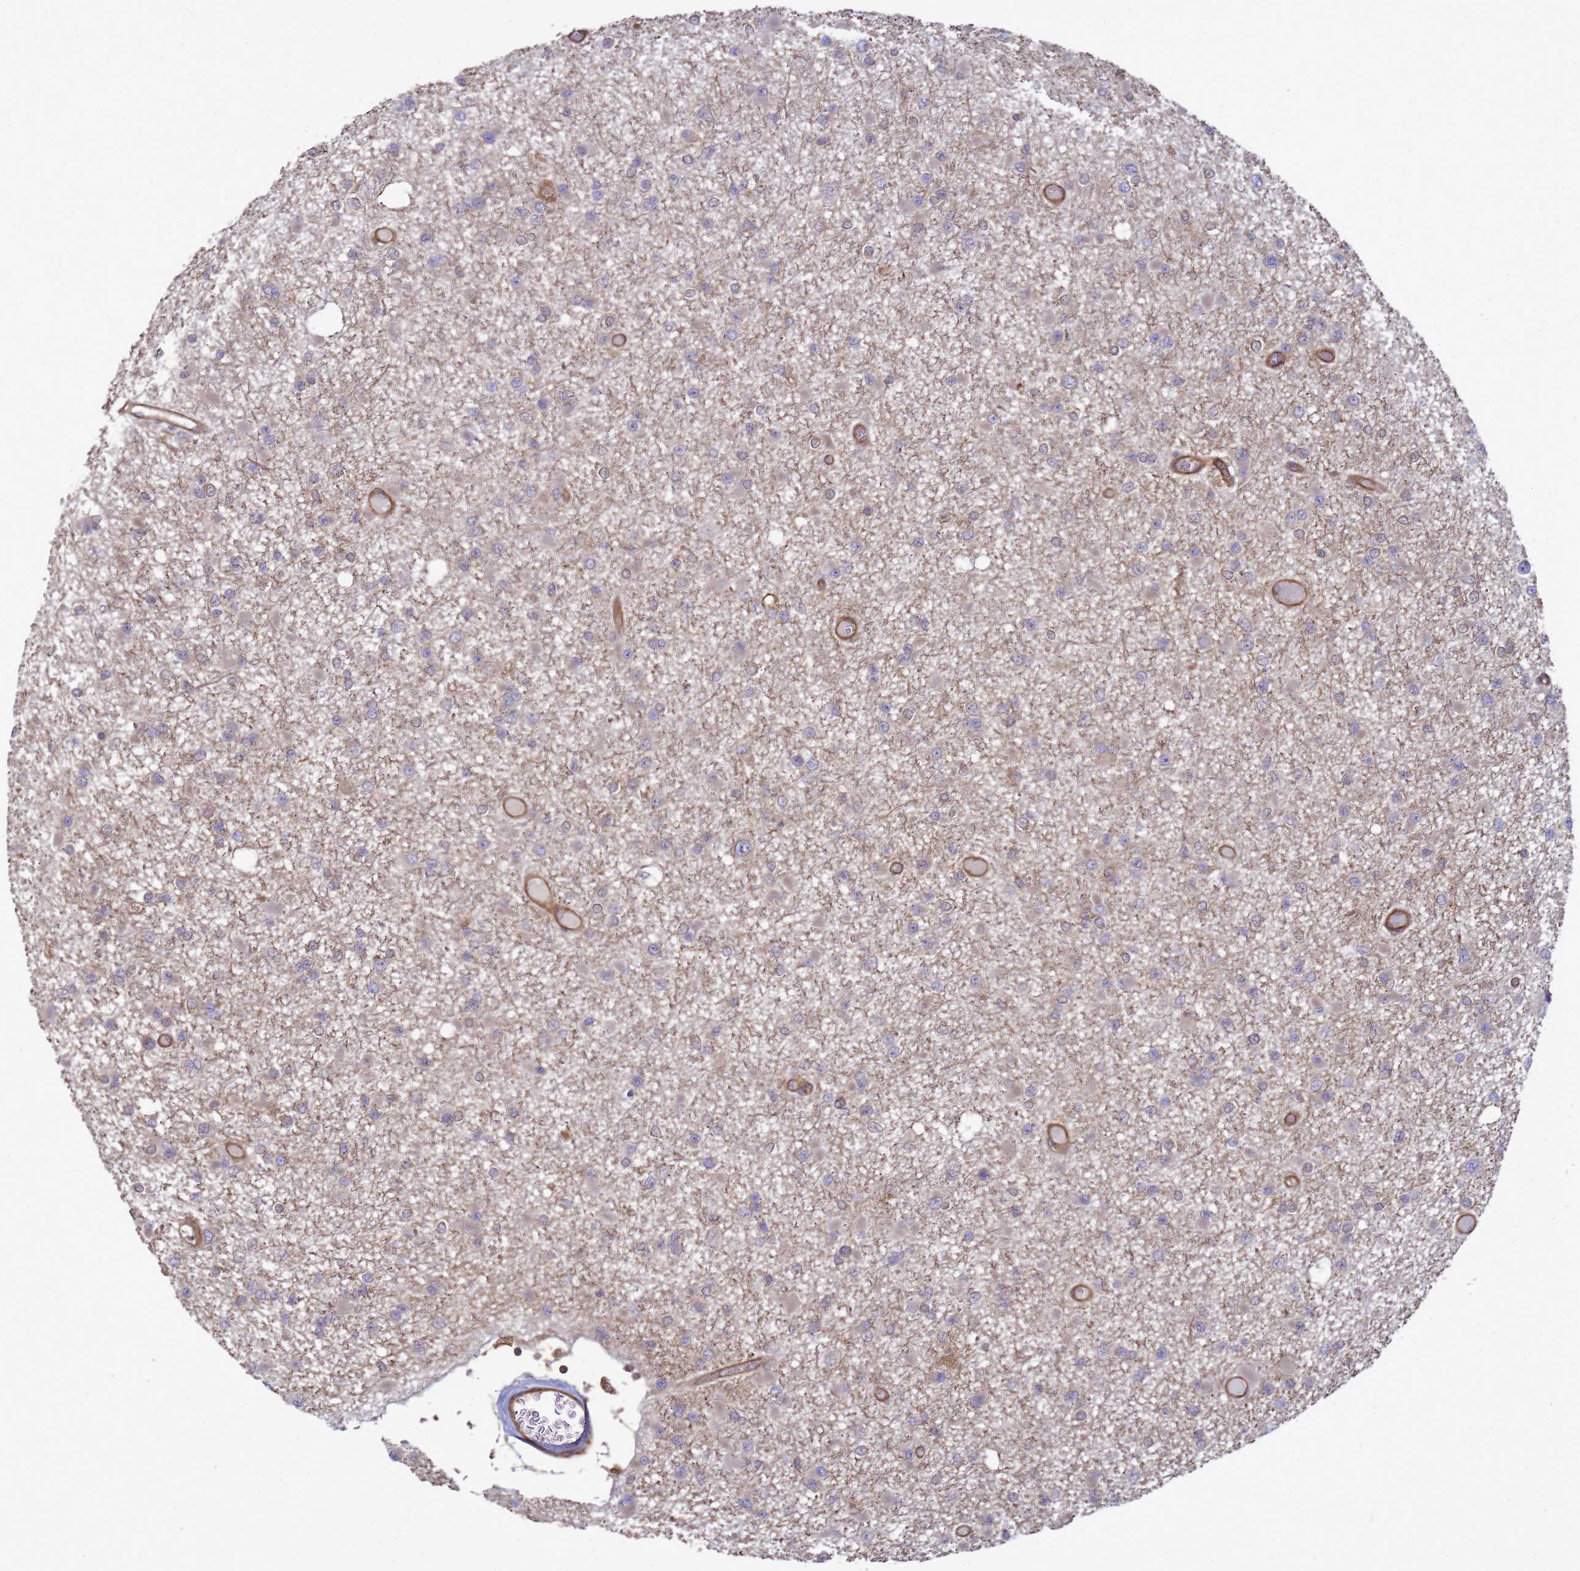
{"staining": {"intensity": "weak", "quantity": "<25%", "location": "cytoplasmic/membranous"}, "tissue": "glioma", "cell_type": "Tumor cells", "image_type": "cancer", "snomed": [{"axis": "morphology", "description": "Glioma, malignant, Low grade"}, {"axis": "topography", "description": "Brain"}], "caption": "Tumor cells show no significant protein positivity in glioma.", "gene": "CNOT1", "patient": {"sex": "female", "age": 22}}